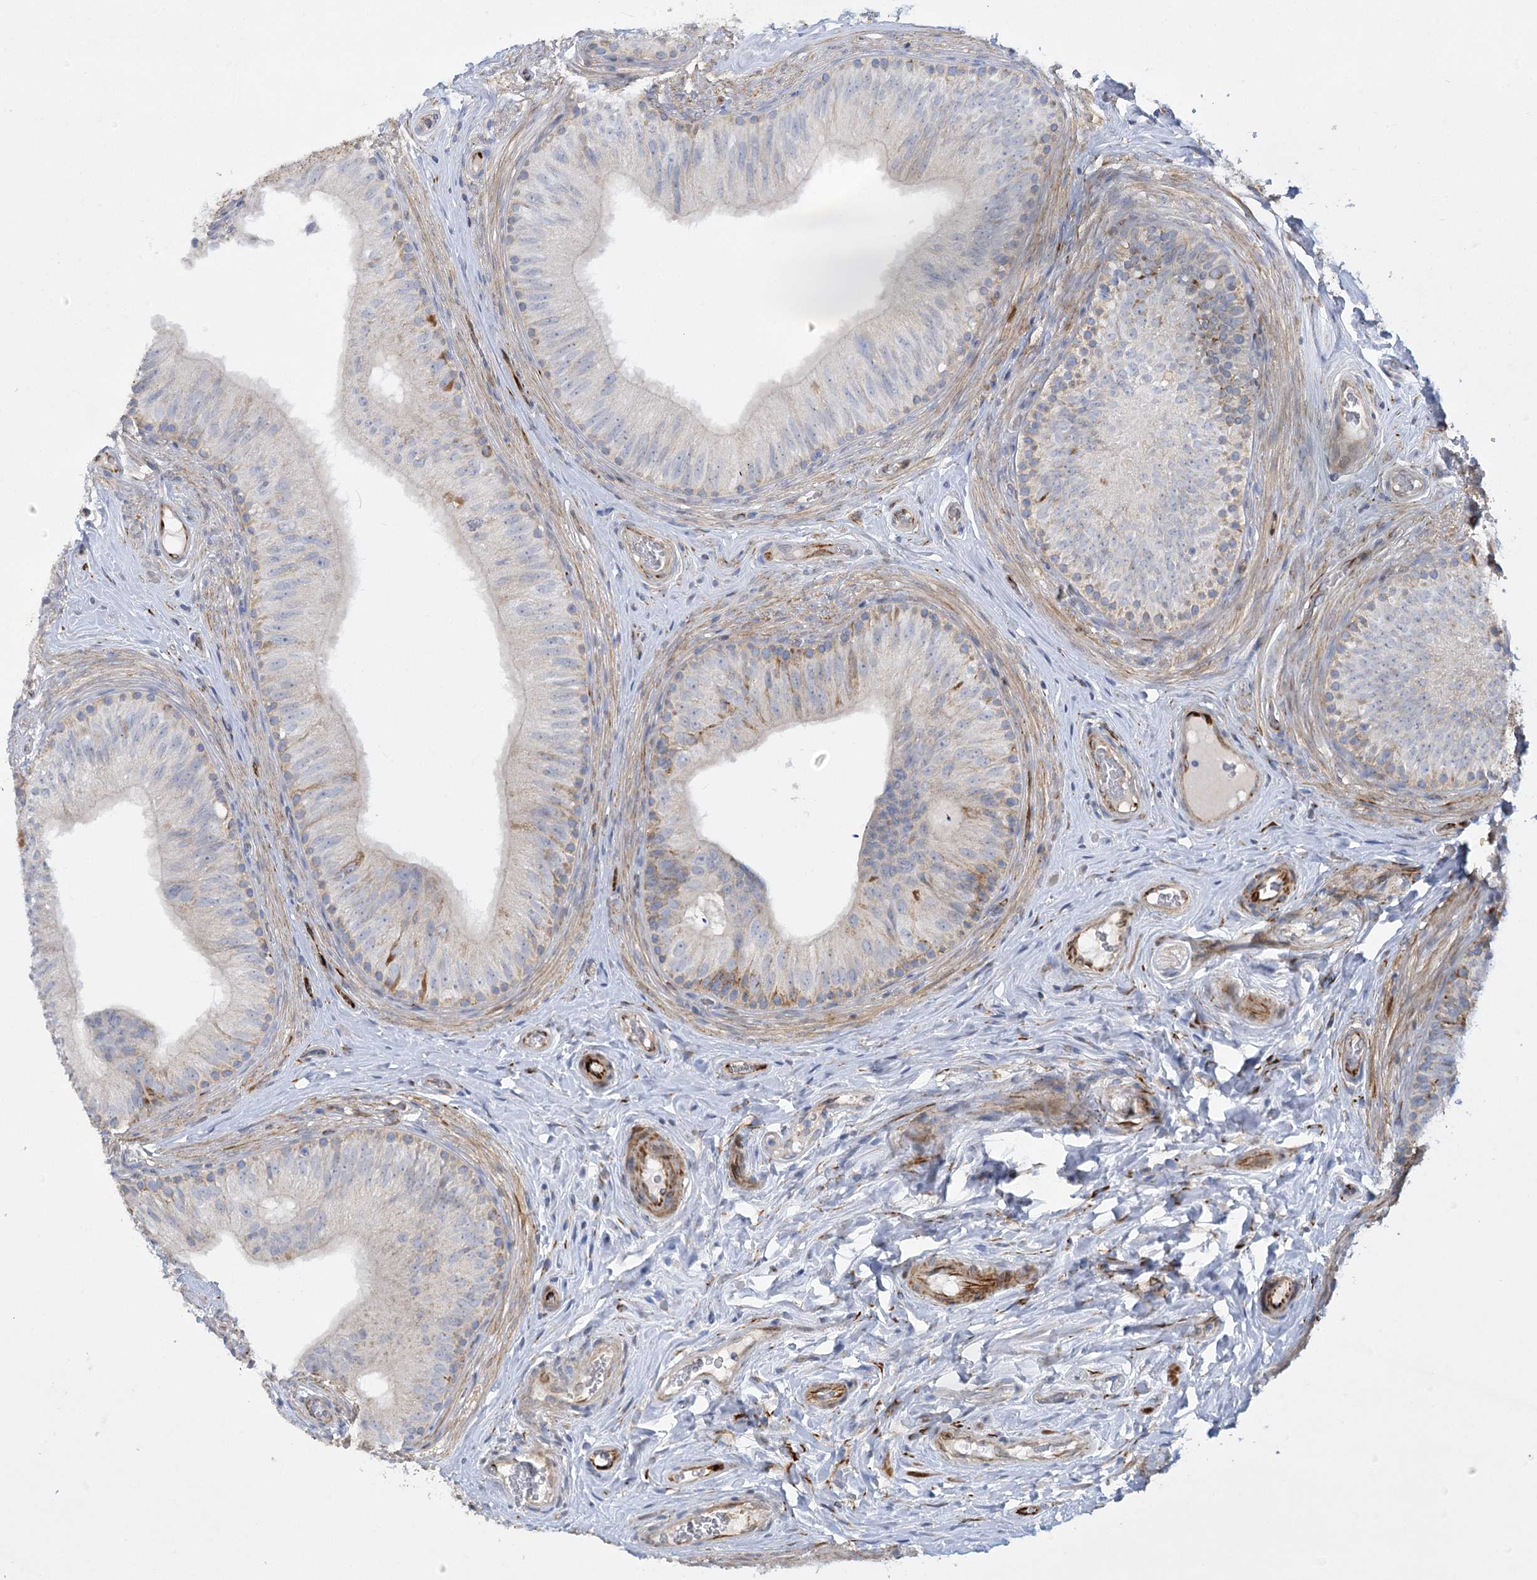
{"staining": {"intensity": "weak", "quantity": "<25%", "location": "cytoplasmic/membranous"}, "tissue": "epididymis", "cell_type": "Glandular cells", "image_type": "normal", "snomed": [{"axis": "morphology", "description": "Normal tissue, NOS"}, {"axis": "topography", "description": "Epididymis"}], "caption": "IHC micrograph of benign epididymis: human epididymis stained with DAB (3,3'-diaminobenzidine) displays no significant protein expression in glandular cells.", "gene": "DHTKD1", "patient": {"sex": "male", "age": 46}}